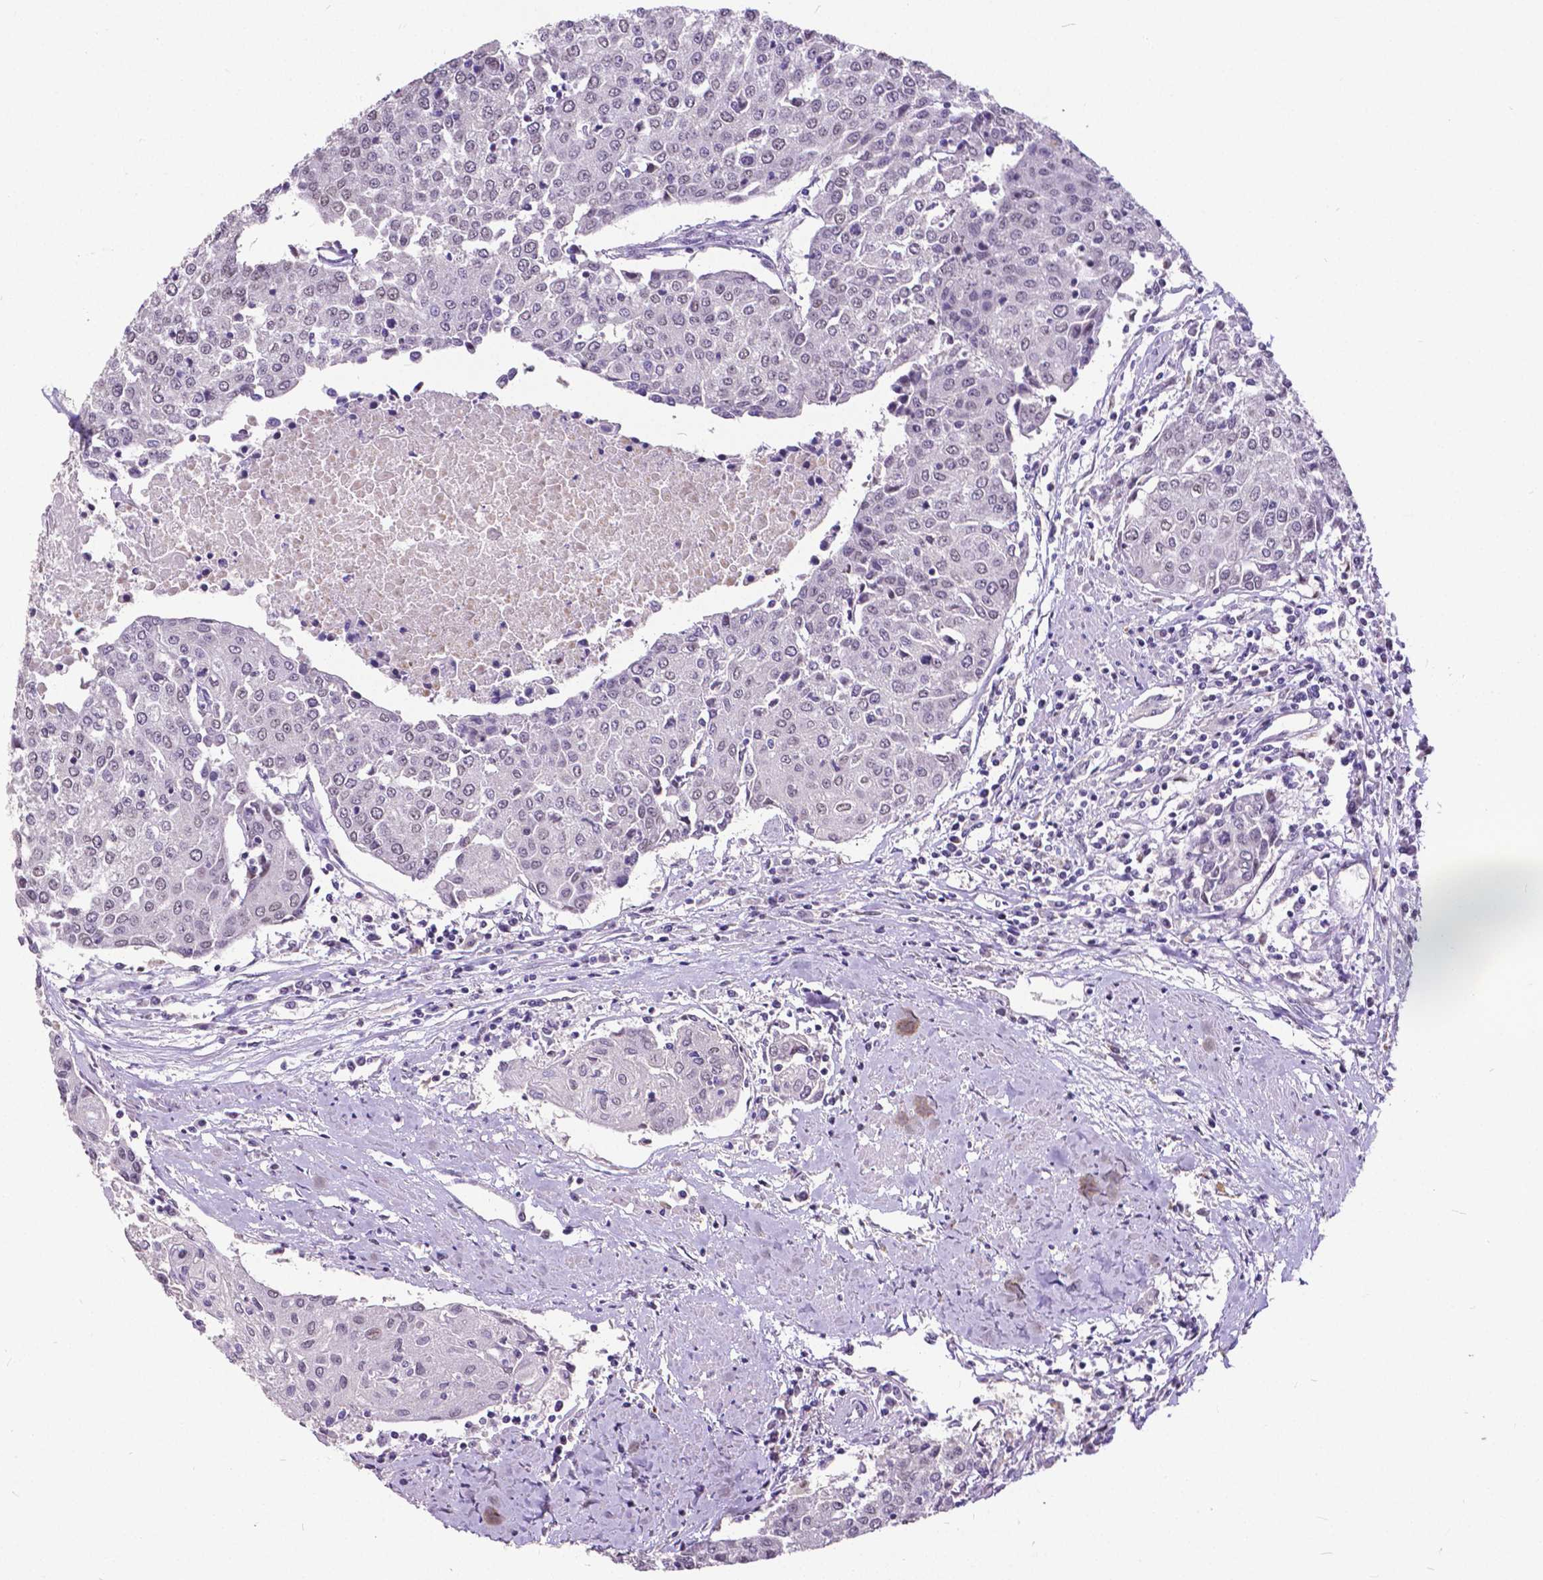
{"staining": {"intensity": "negative", "quantity": "none", "location": "none"}, "tissue": "urothelial cancer", "cell_type": "Tumor cells", "image_type": "cancer", "snomed": [{"axis": "morphology", "description": "Urothelial carcinoma, High grade"}, {"axis": "topography", "description": "Urinary bladder"}], "caption": "A photomicrograph of human high-grade urothelial carcinoma is negative for staining in tumor cells.", "gene": "ATRX", "patient": {"sex": "female", "age": 85}}